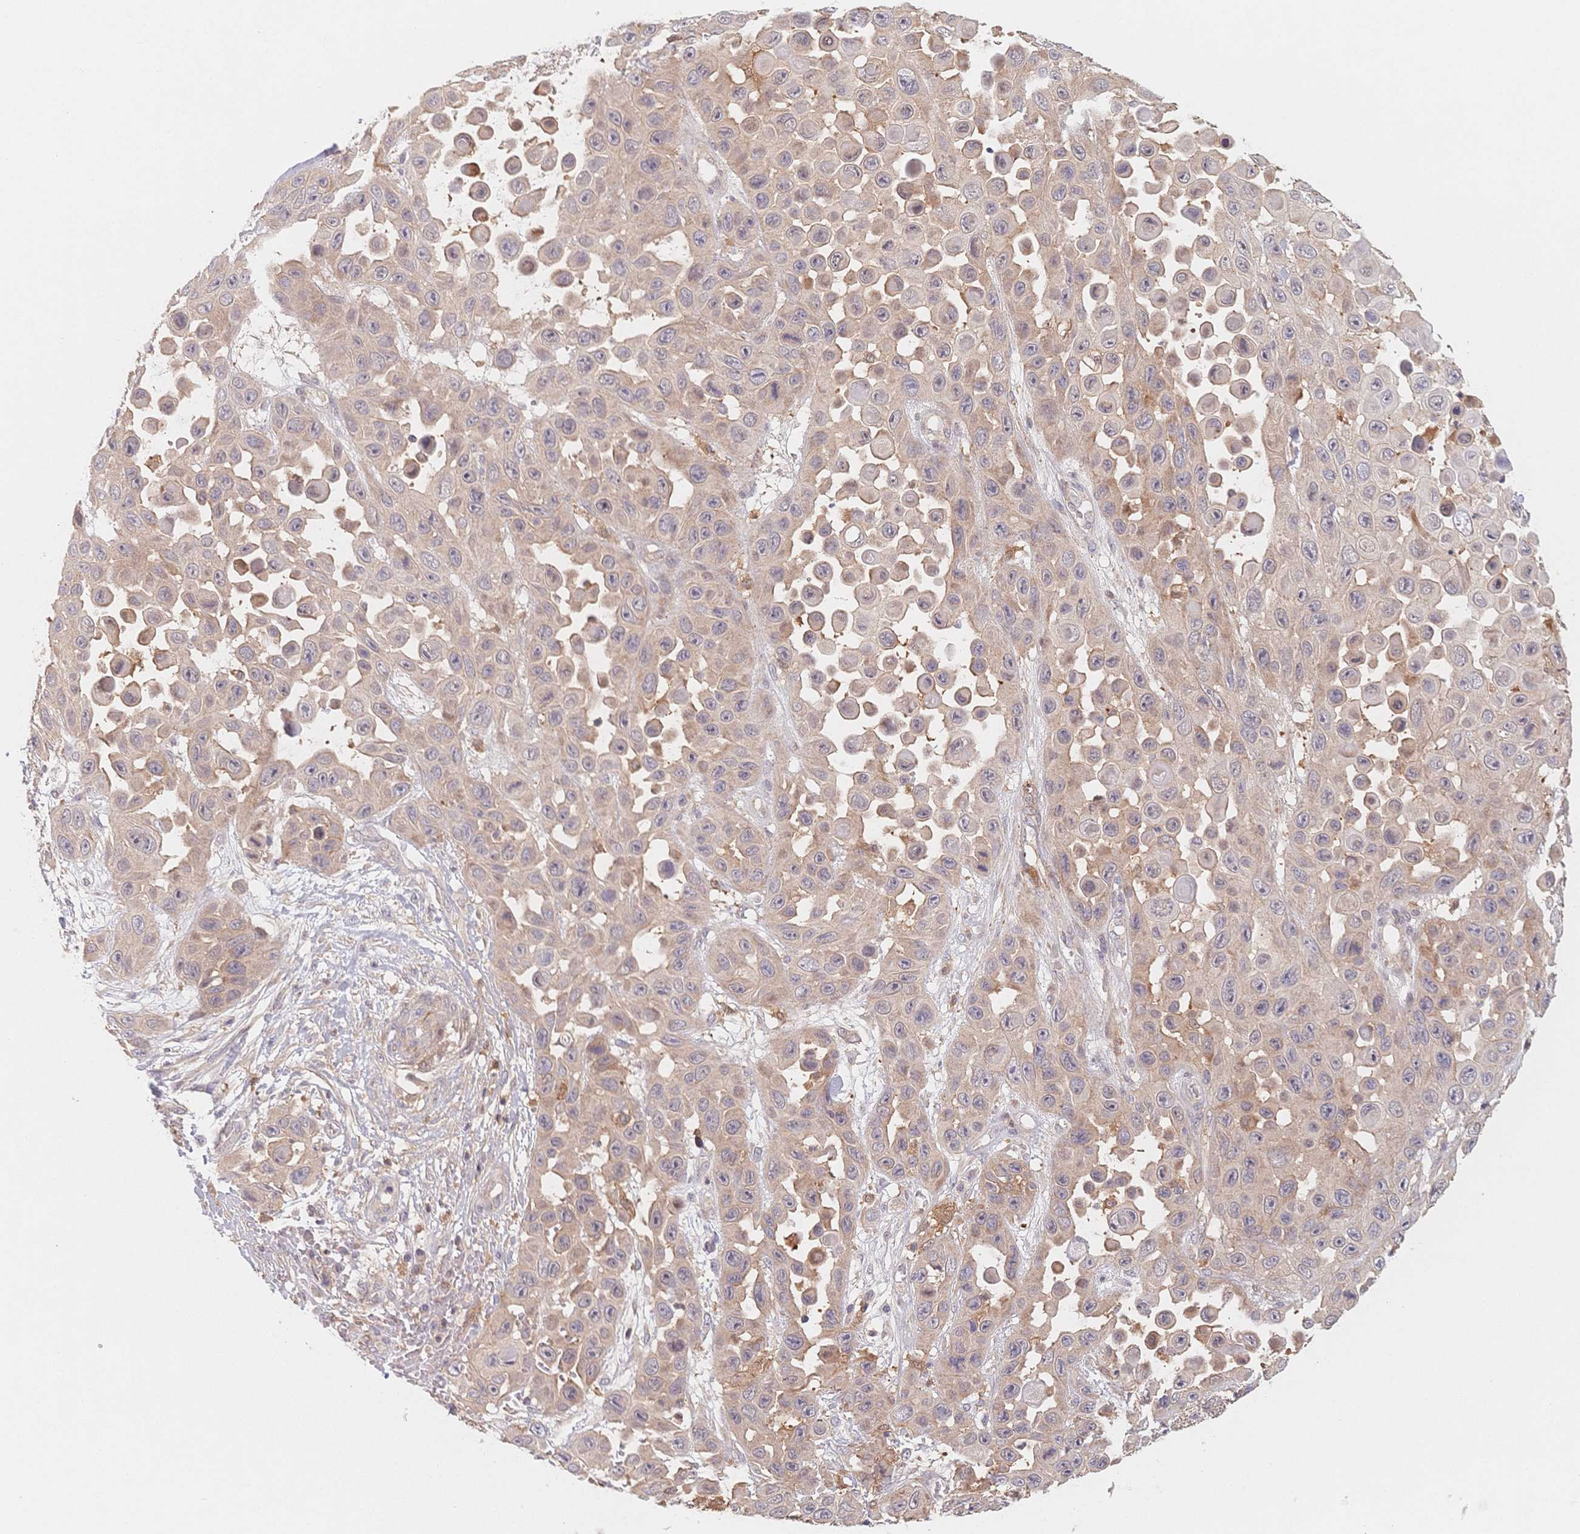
{"staining": {"intensity": "weak", "quantity": "<25%", "location": "cytoplasmic/membranous"}, "tissue": "skin cancer", "cell_type": "Tumor cells", "image_type": "cancer", "snomed": [{"axis": "morphology", "description": "Squamous cell carcinoma, NOS"}, {"axis": "topography", "description": "Skin"}], "caption": "Tumor cells are negative for brown protein staining in squamous cell carcinoma (skin).", "gene": "C12orf75", "patient": {"sex": "male", "age": 81}}